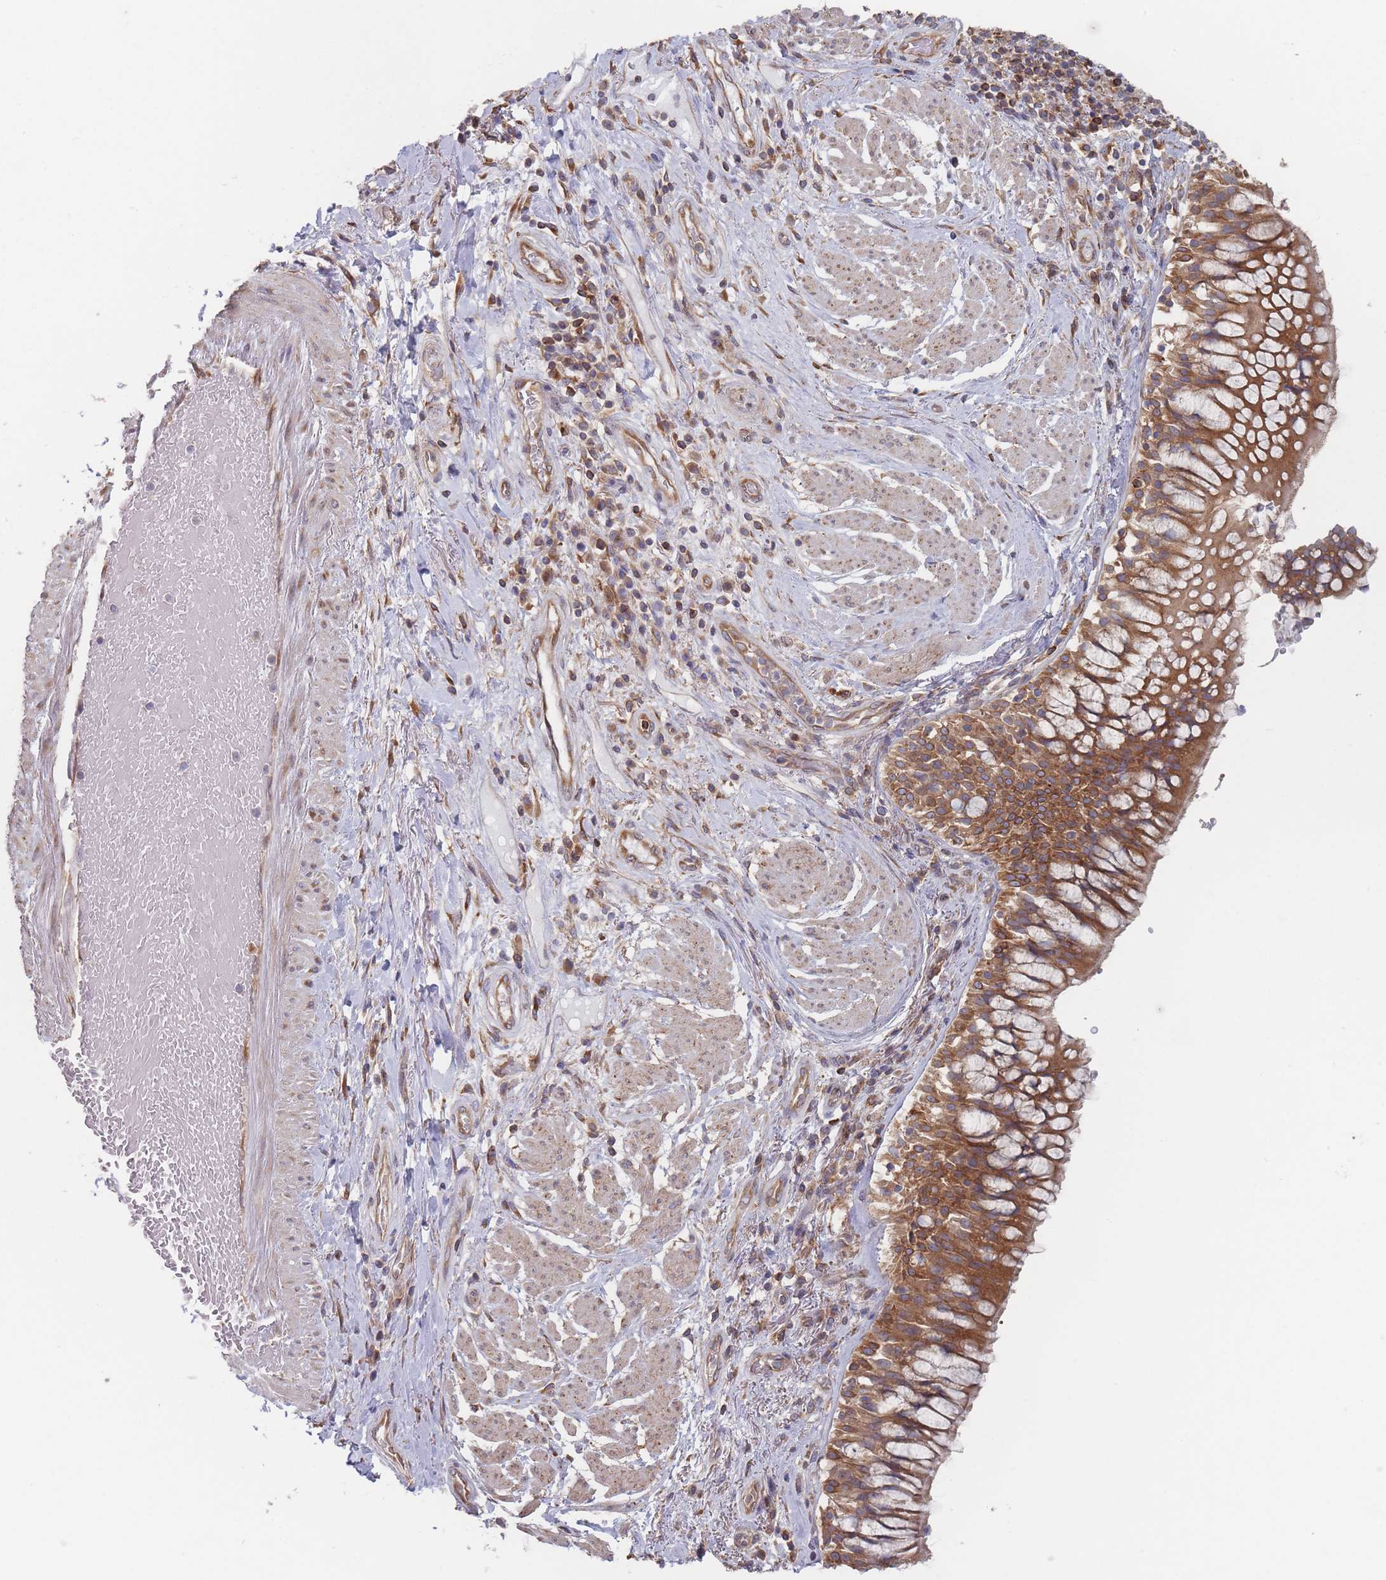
{"staining": {"intensity": "moderate", "quantity": "<25%", "location": "cytoplasmic/membranous"}, "tissue": "adipose tissue", "cell_type": "Adipocytes", "image_type": "normal", "snomed": [{"axis": "morphology", "description": "Normal tissue, NOS"}, {"axis": "morphology", "description": "Squamous cell carcinoma, NOS"}, {"axis": "topography", "description": "Bronchus"}, {"axis": "topography", "description": "Lung"}], "caption": "DAB immunohistochemical staining of normal human adipose tissue exhibits moderate cytoplasmic/membranous protein expression in about <25% of adipocytes.", "gene": "KDSR", "patient": {"sex": "male", "age": 64}}